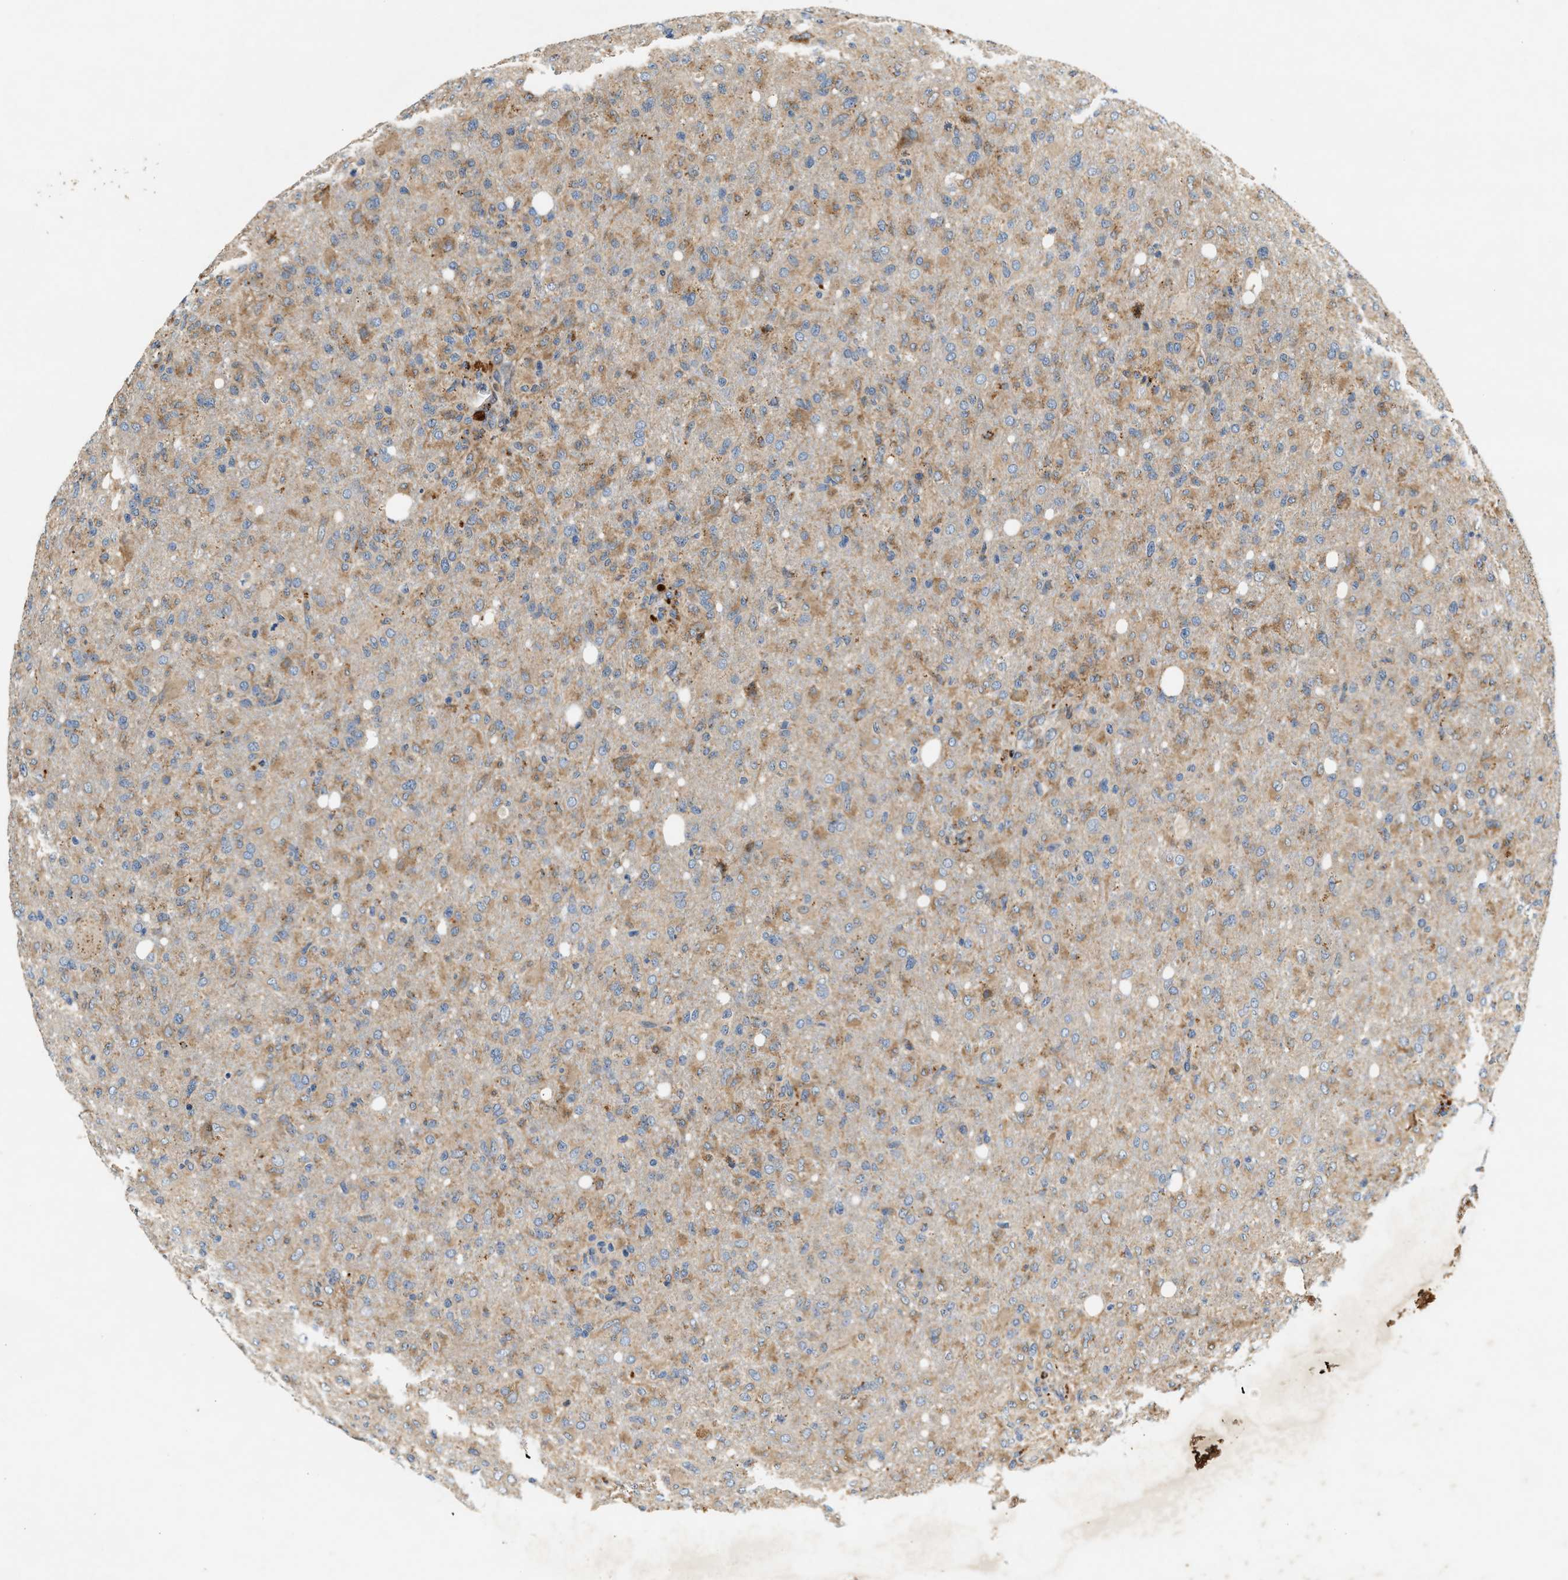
{"staining": {"intensity": "moderate", "quantity": ">75%", "location": "cytoplasmic/membranous"}, "tissue": "glioma", "cell_type": "Tumor cells", "image_type": "cancer", "snomed": [{"axis": "morphology", "description": "Glioma, malignant, High grade"}, {"axis": "topography", "description": "Brain"}], "caption": "Immunohistochemical staining of human glioma exhibits medium levels of moderate cytoplasmic/membranous protein positivity in about >75% of tumor cells.", "gene": "DUSP10", "patient": {"sex": "female", "age": 57}}